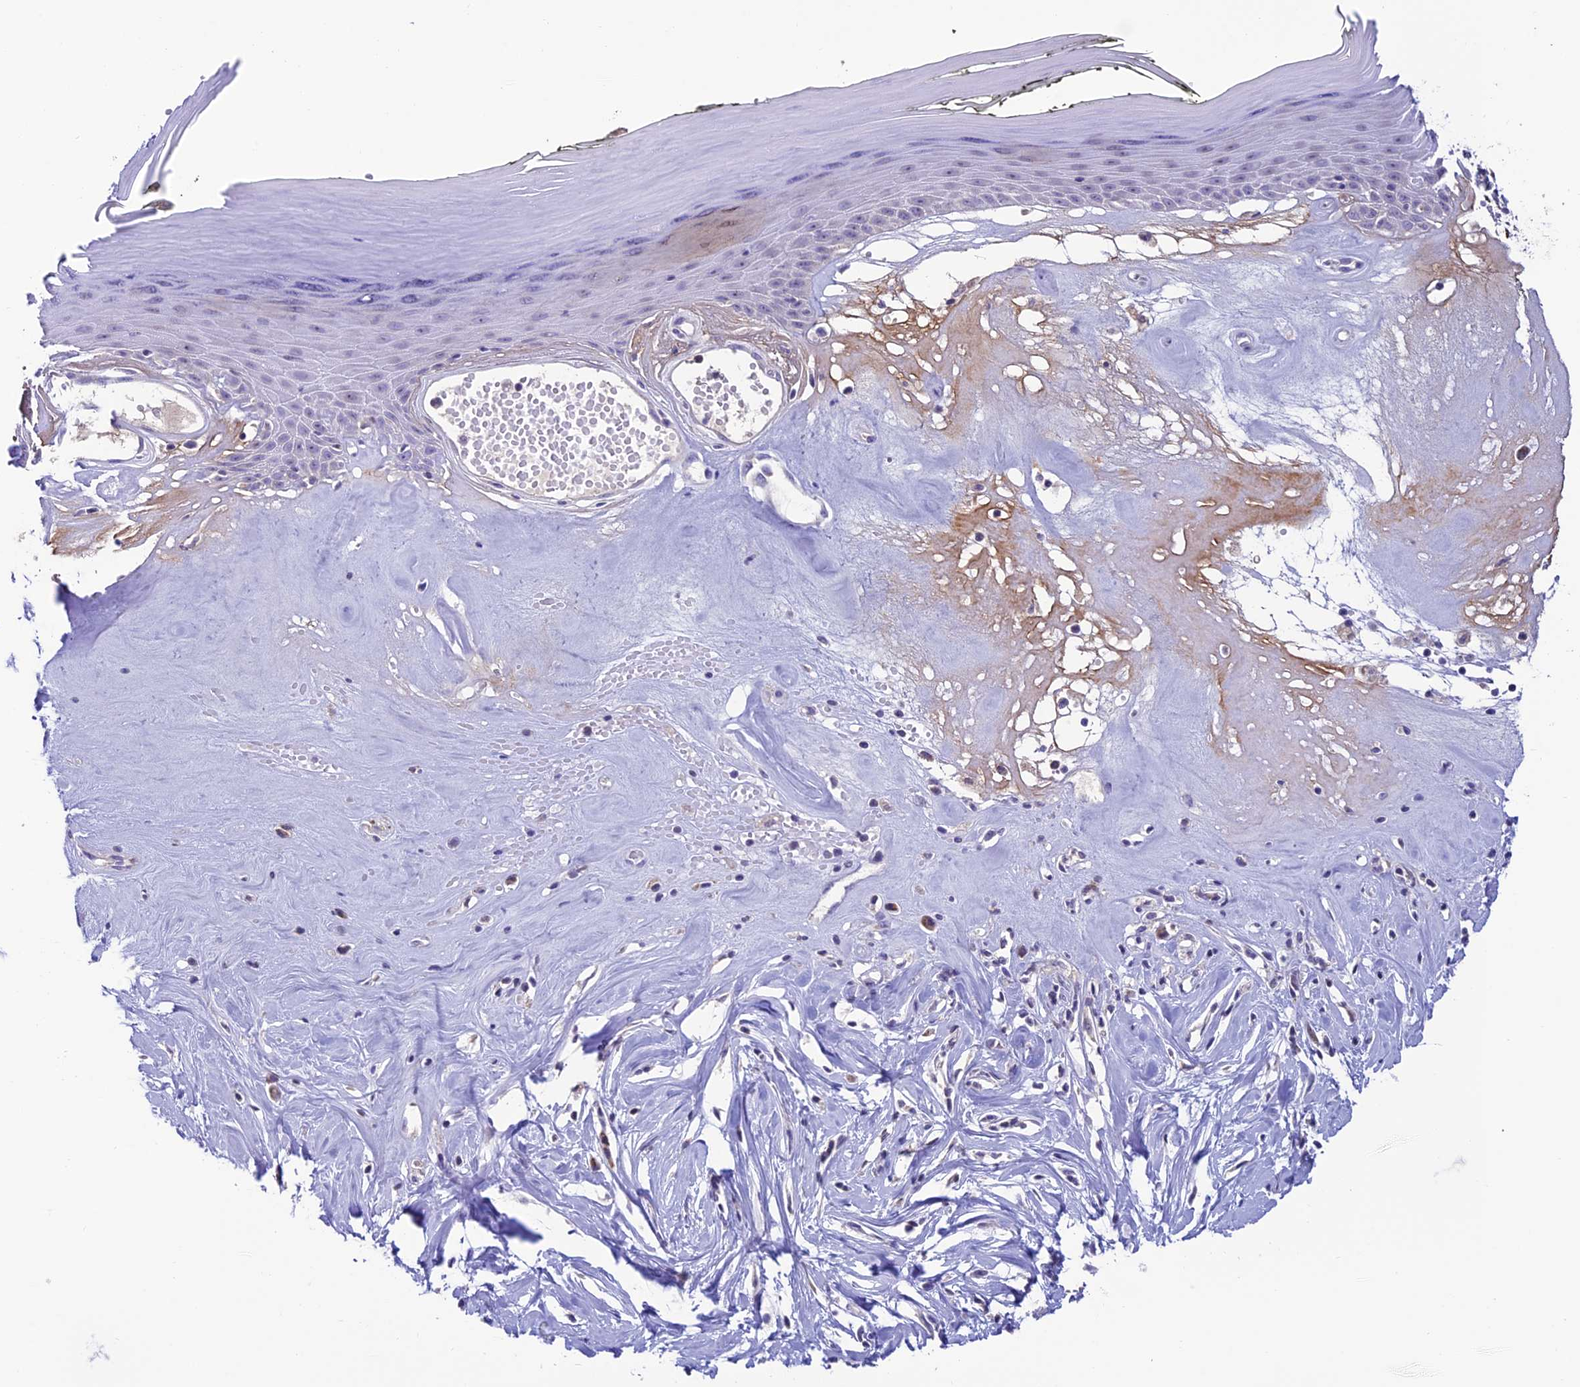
{"staining": {"intensity": "negative", "quantity": "none", "location": "none"}, "tissue": "skin", "cell_type": "Epidermal cells", "image_type": "normal", "snomed": [{"axis": "morphology", "description": "Normal tissue, NOS"}, {"axis": "morphology", "description": "Inflammation, NOS"}, {"axis": "topography", "description": "Vulva"}], "caption": "Immunohistochemistry of benign skin demonstrates no staining in epidermal cells.", "gene": "SLC10A1", "patient": {"sex": "female", "age": 84}}